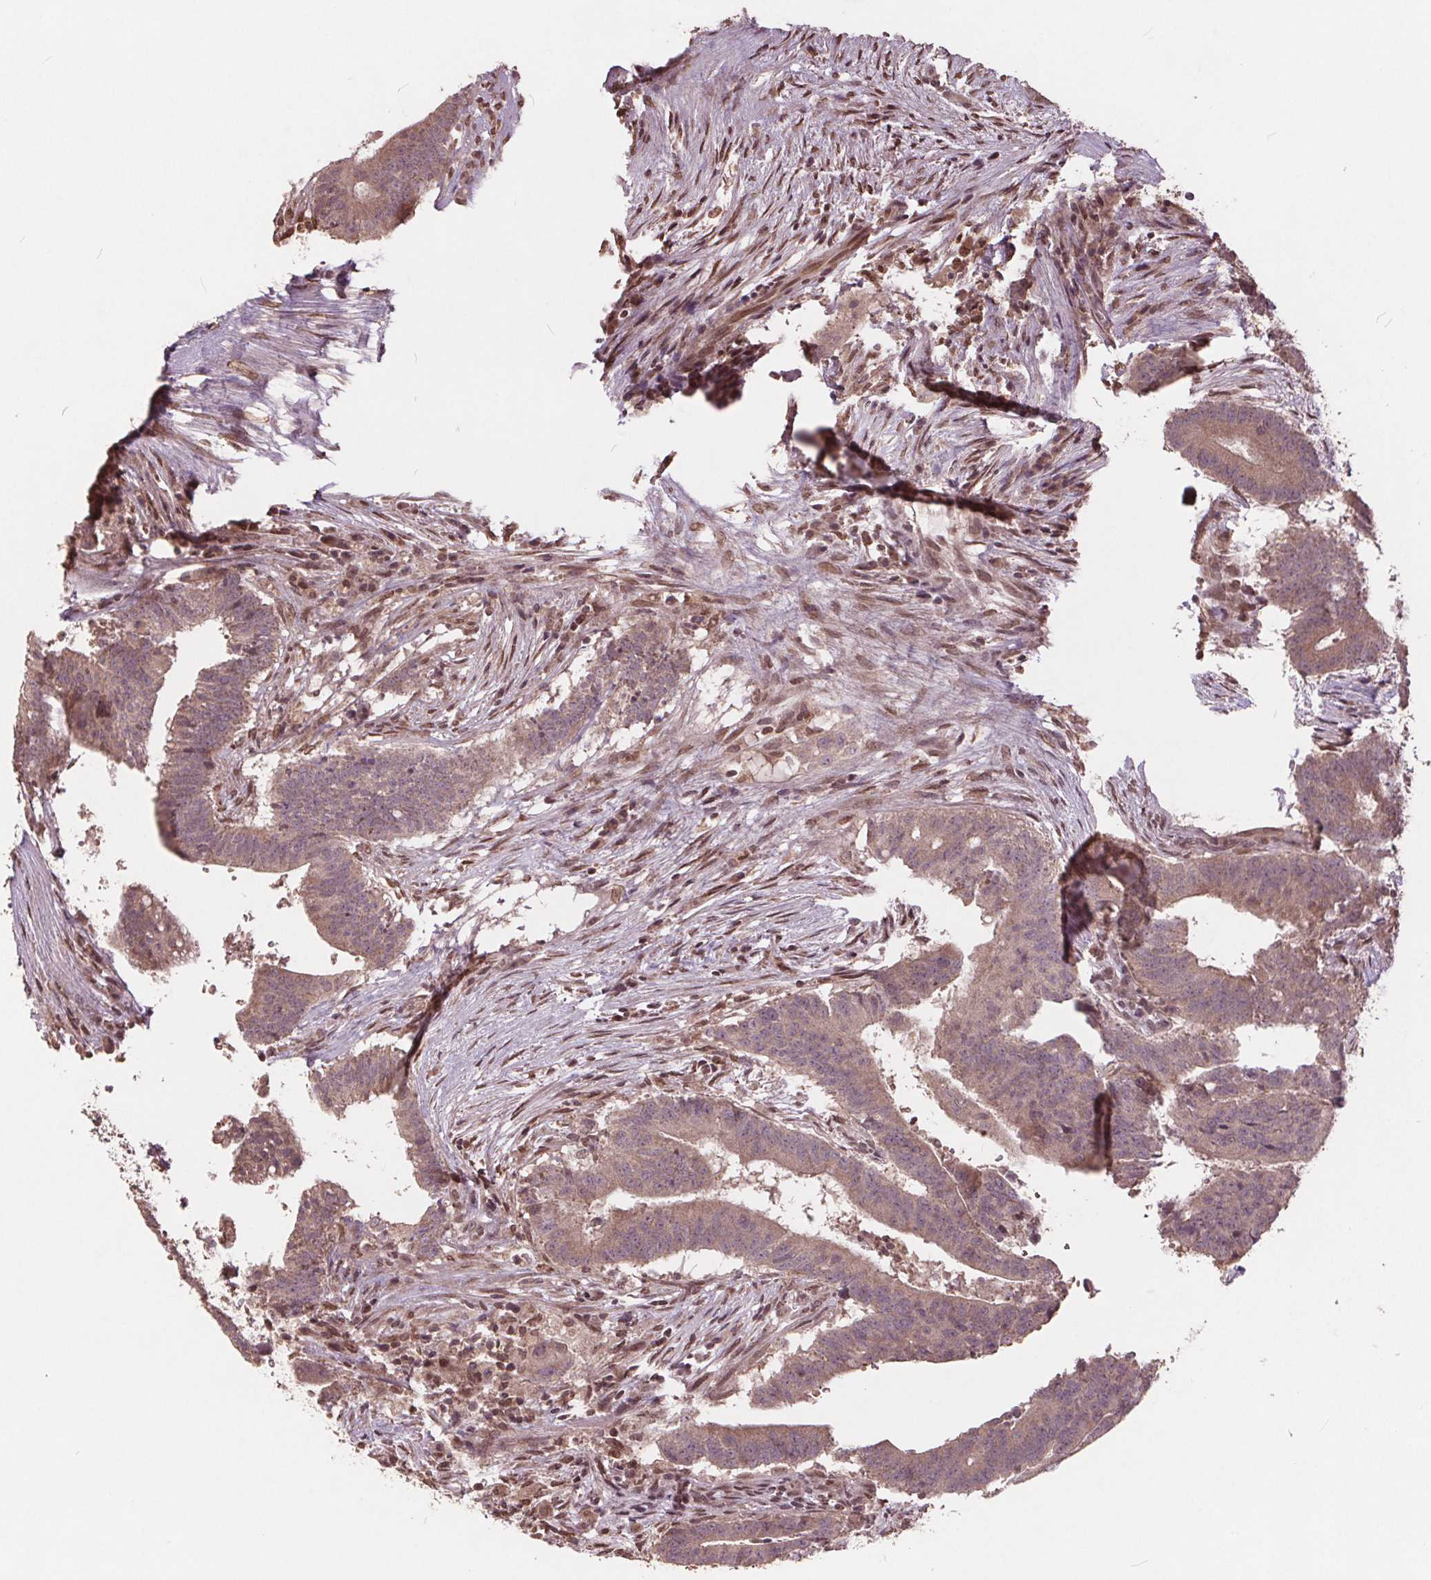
{"staining": {"intensity": "weak", "quantity": ">75%", "location": "cytoplasmic/membranous,nuclear"}, "tissue": "colorectal cancer", "cell_type": "Tumor cells", "image_type": "cancer", "snomed": [{"axis": "morphology", "description": "Adenocarcinoma, NOS"}, {"axis": "topography", "description": "Colon"}], "caption": "Adenocarcinoma (colorectal) tissue demonstrates weak cytoplasmic/membranous and nuclear staining in about >75% of tumor cells, visualized by immunohistochemistry.", "gene": "HIF1AN", "patient": {"sex": "female", "age": 43}}